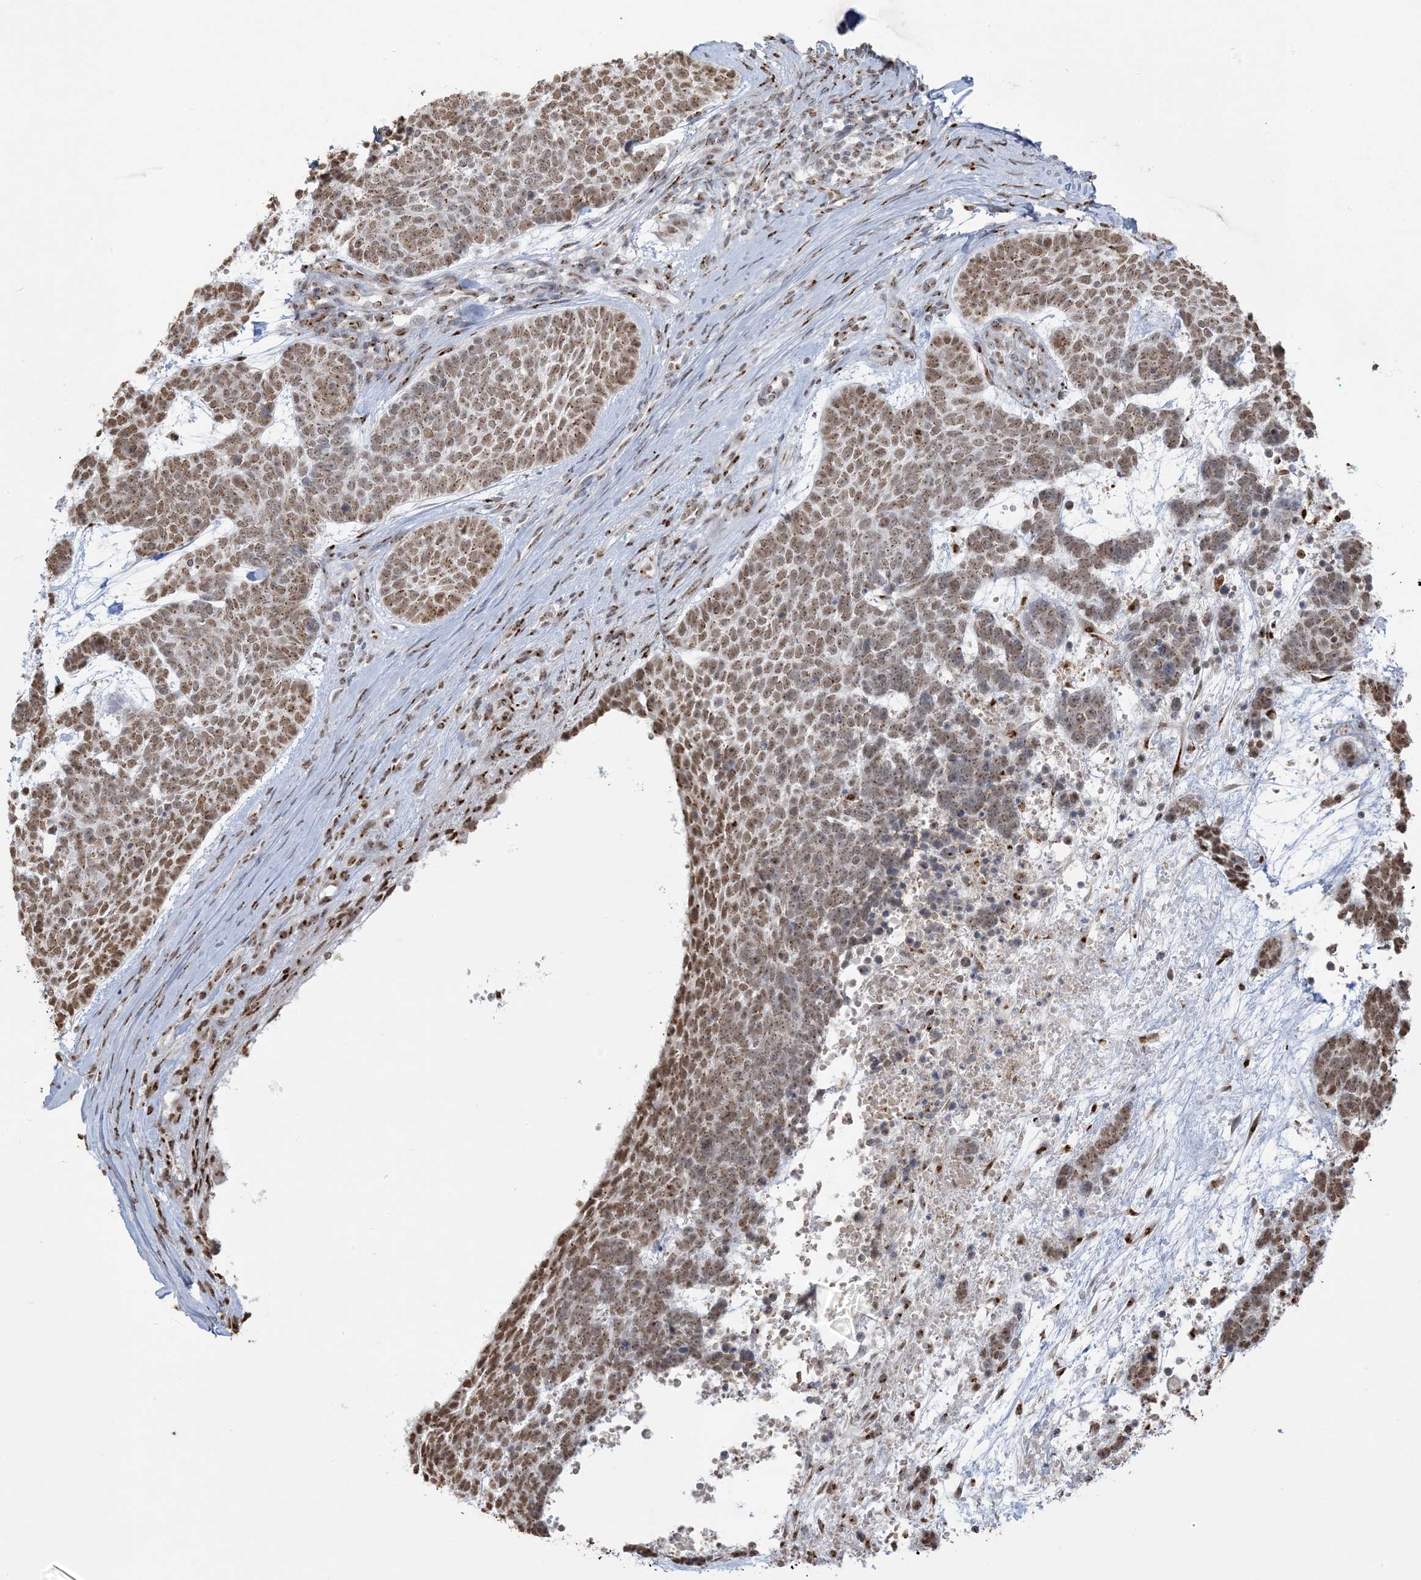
{"staining": {"intensity": "moderate", "quantity": ">75%", "location": "cytoplasmic/membranous,nuclear"}, "tissue": "skin cancer", "cell_type": "Tumor cells", "image_type": "cancer", "snomed": [{"axis": "morphology", "description": "Basal cell carcinoma"}, {"axis": "topography", "description": "Skin"}], "caption": "A histopathology image of skin cancer stained for a protein displays moderate cytoplasmic/membranous and nuclear brown staining in tumor cells.", "gene": "GPR107", "patient": {"sex": "female", "age": 81}}